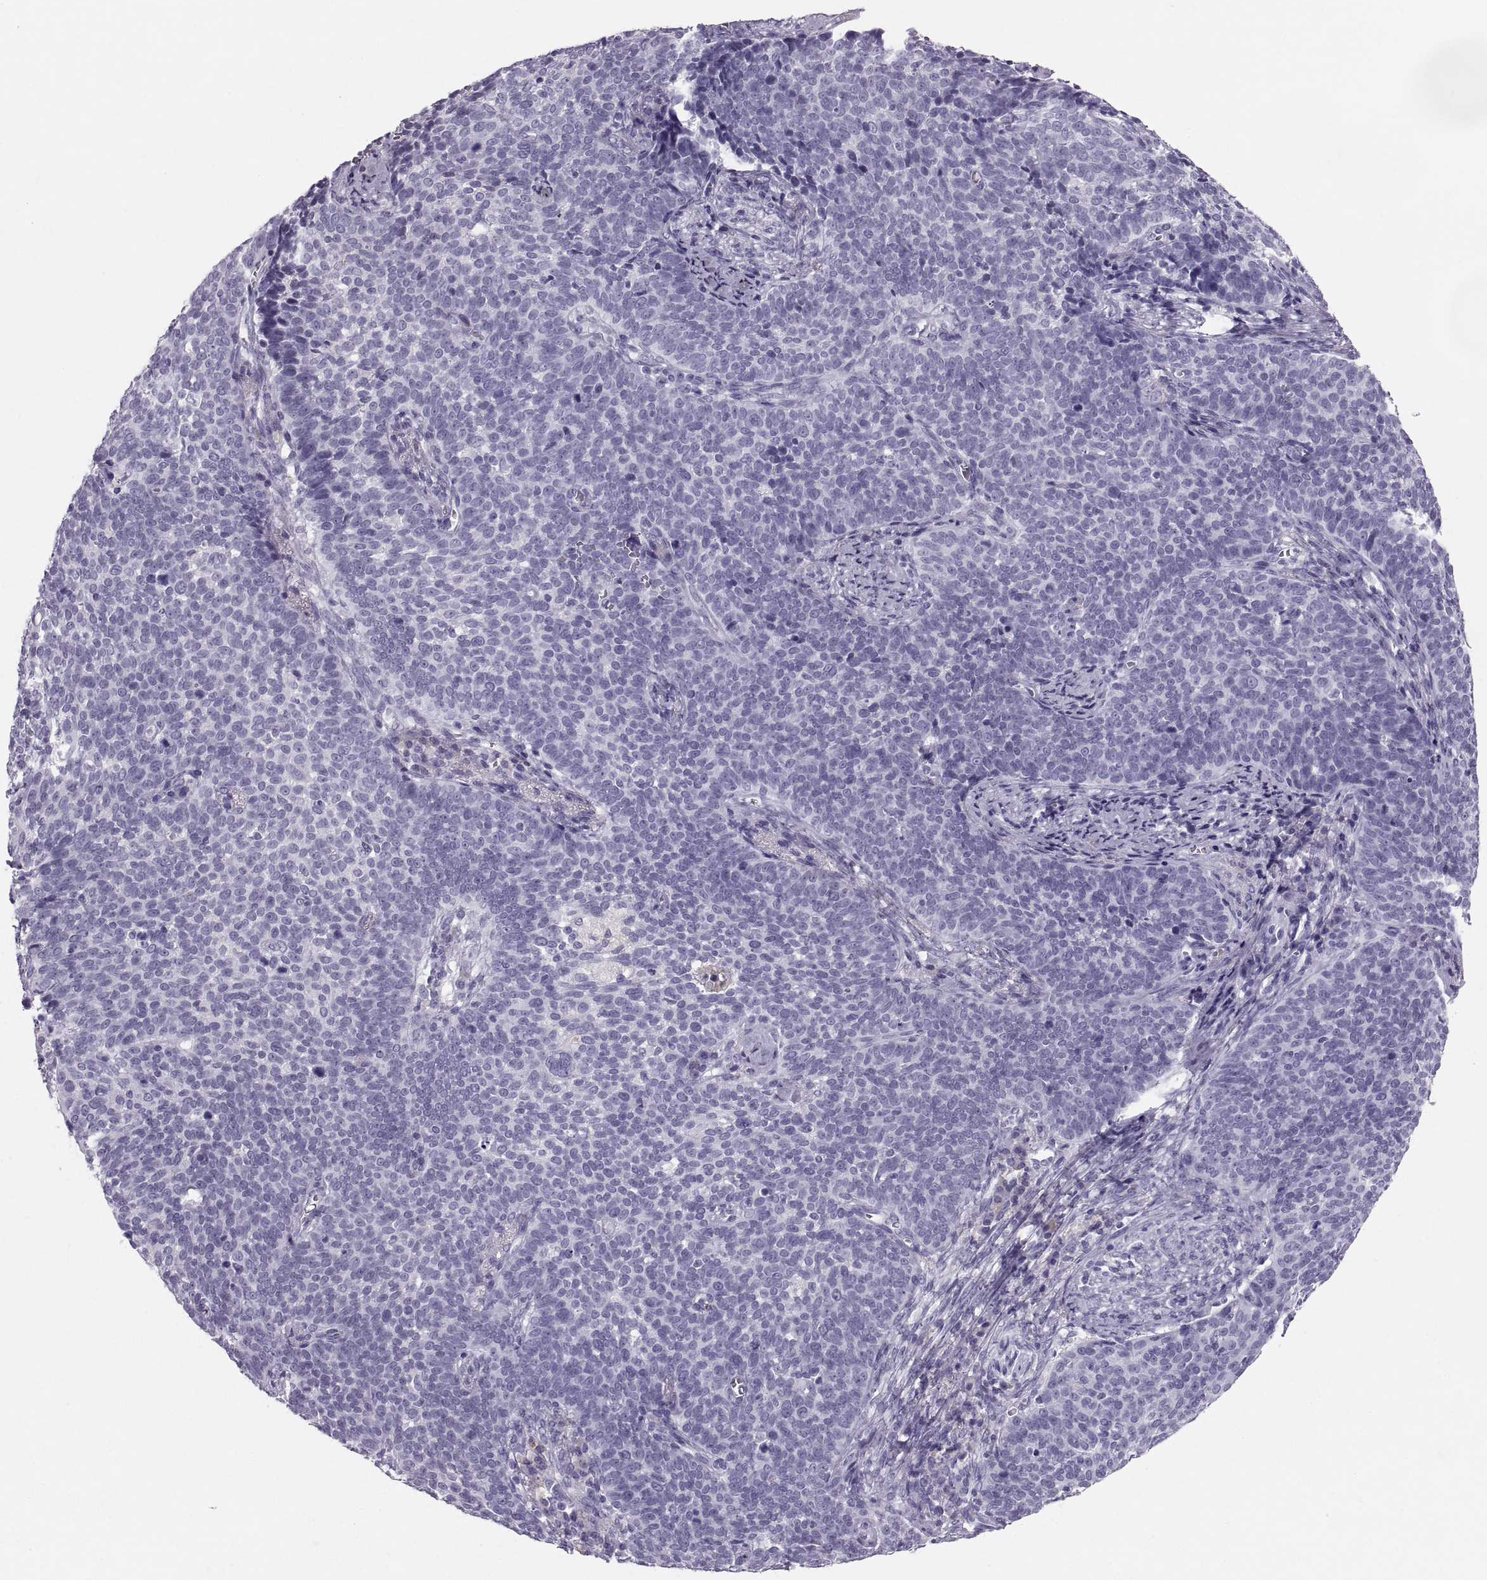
{"staining": {"intensity": "negative", "quantity": "none", "location": "none"}, "tissue": "cervical cancer", "cell_type": "Tumor cells", "image_type": "cancer", "snomed": [{"axis": "morphology", "description": "Squamous cell carcinoma, NOS"}, {"axis": "topography", "description": "Cervix"}], "caption": "The photomicrograph demonstrates no staining of tumor cells in cervical squamous cell carcinoma.", "gene": "SLC22A6", "patient": {"sex": "female", "age": 39}}